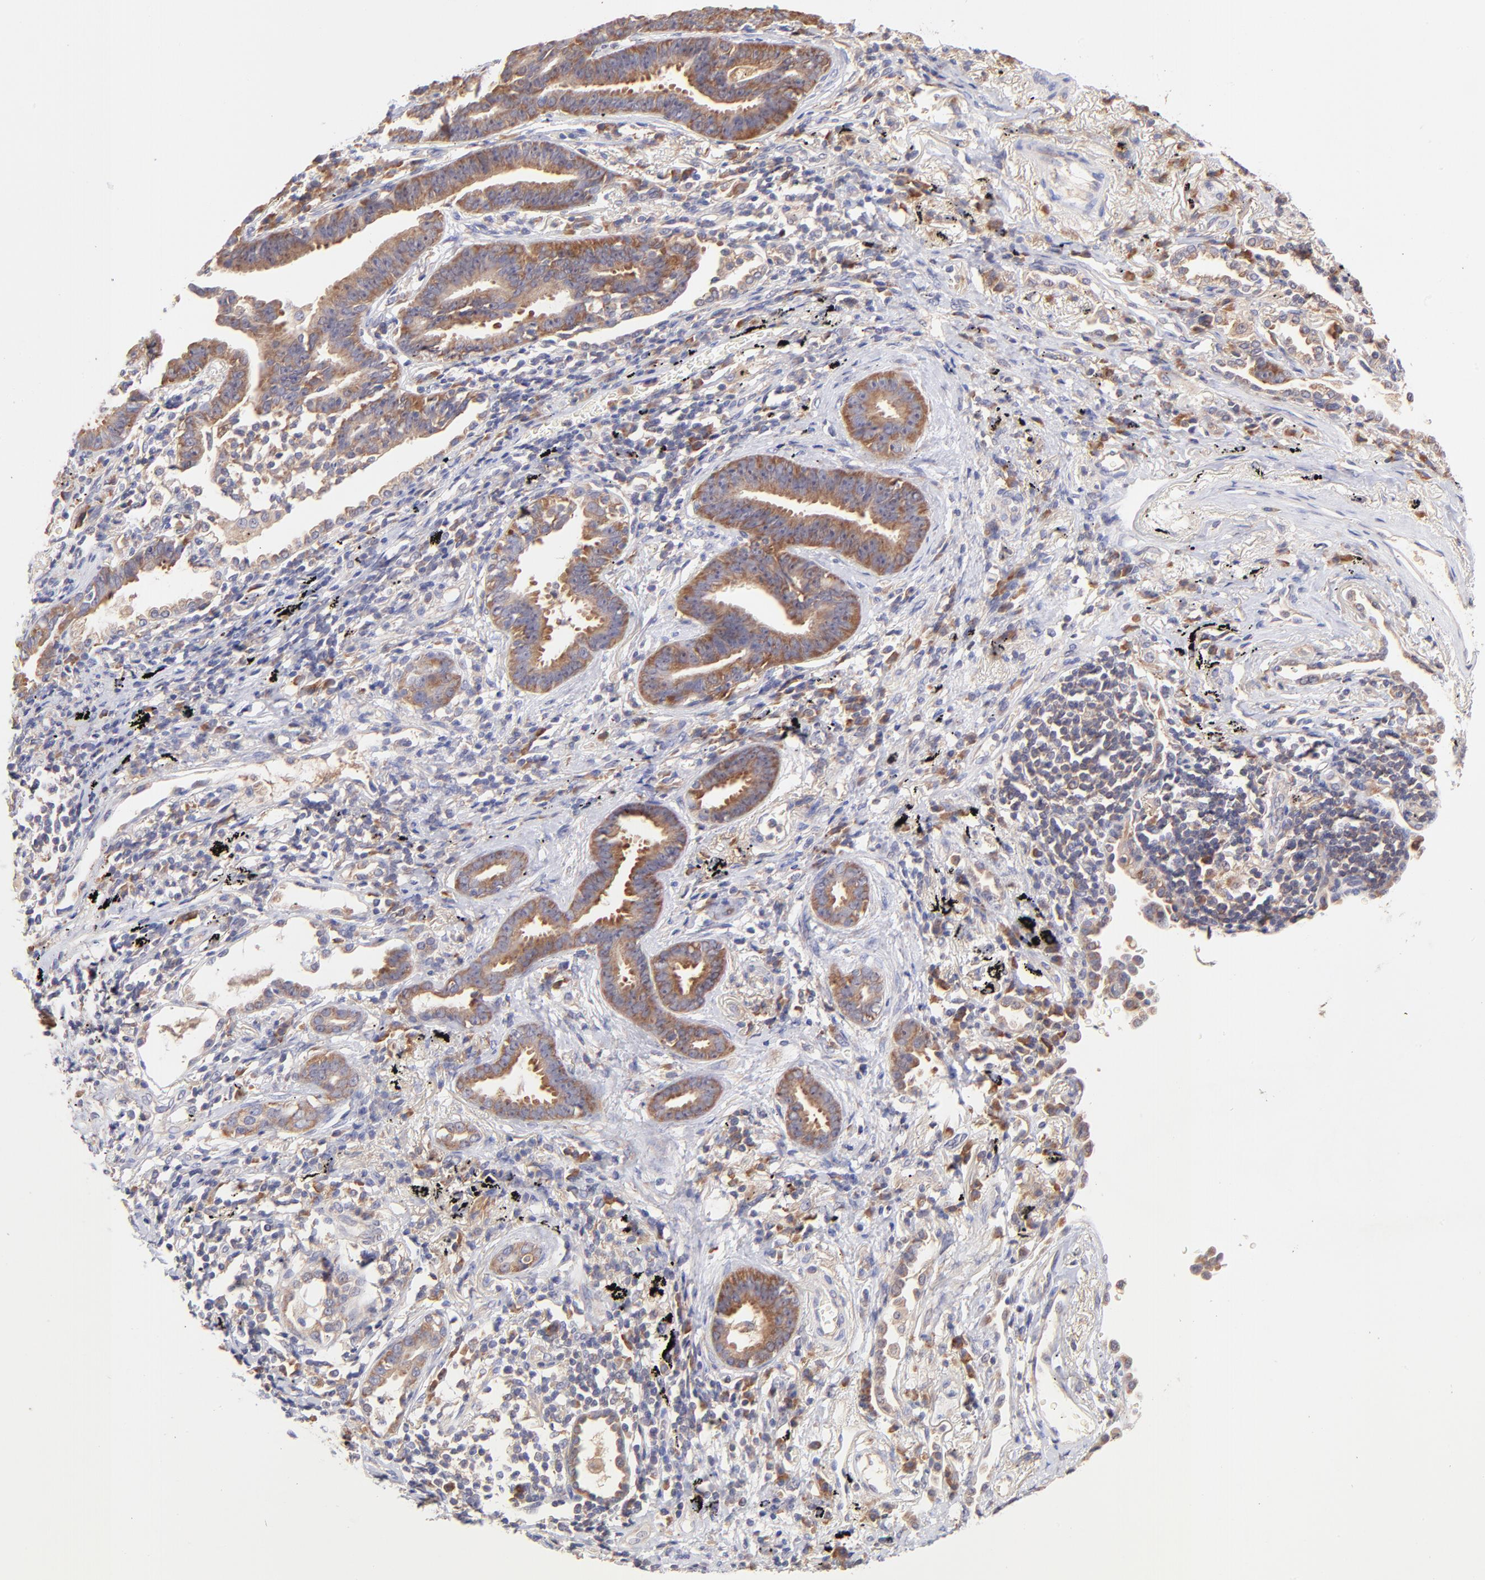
{"staining": {"intensity": "moderate", "quantity": ">75%", "location": "cytoplasmic/membranous"}, "tissue": "lung cancer", "cell_type": "Tumor cells", "image_type": "cancer", "snomed": [{"axis": "morphology", "description": "Adenocarcinoma, NOS"}, {"axis": "topography", "description": "Lung"}], "caption": "Immunohistochemical staining of human adenocarcinoma (lung) demonstrates medium levels of moderate cytoplasmic/membranous staining in about >75% of tumor cells.", "gene": "RPL11", "patient": {"sex": "female", "age": 64}}